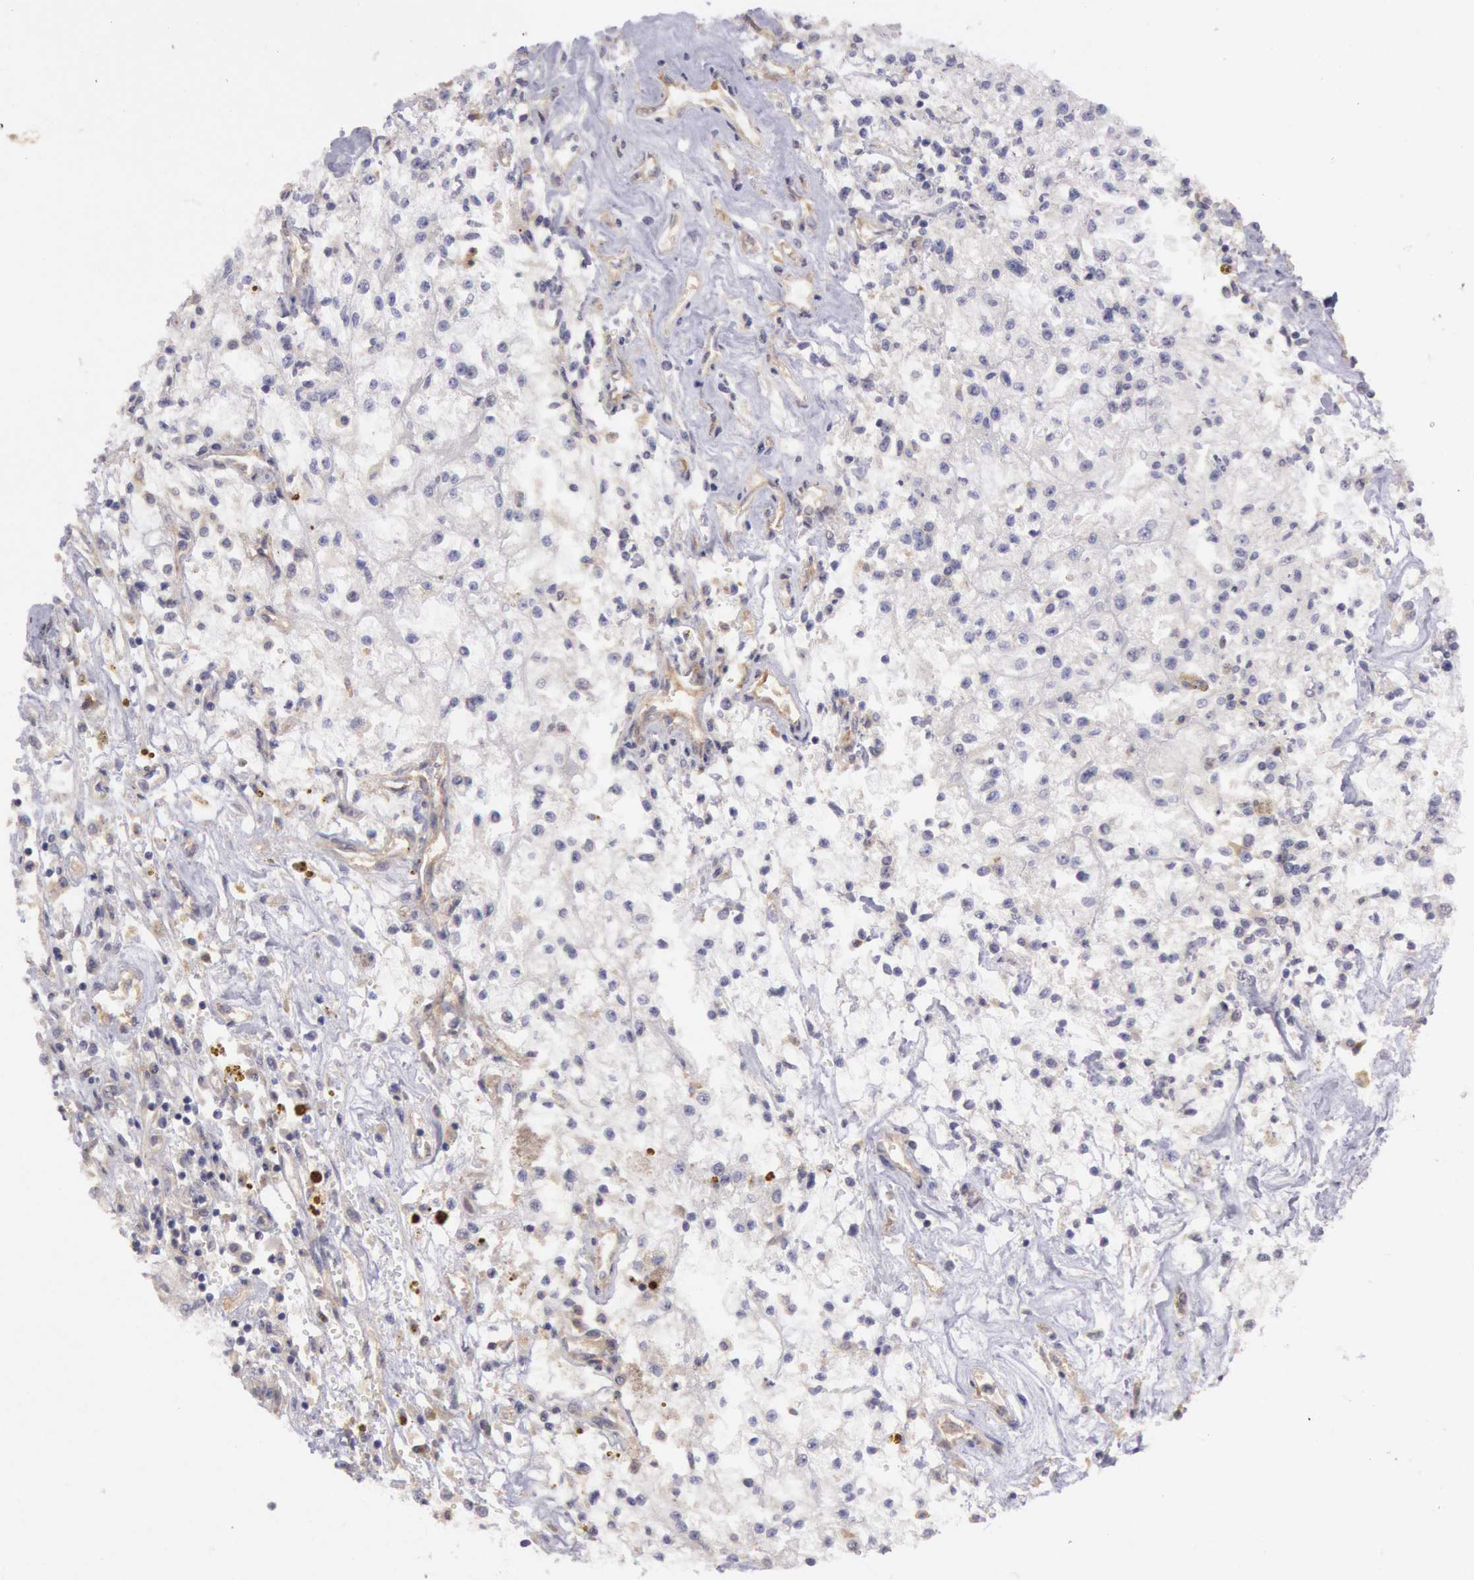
{"staining": {"intensity": "negative", "quantity": "none", "location": "none"}, "tissue": "renal cancer", "cell_type": "Tumor cells", "image_type": "cancer", "snomed": [{"axis": "morphology", "description": "Adenocarcinoma, NOS"}, {"axis": "topography", "description": "Kidney"}], "caption": "Renal cancer was stained to show a protein in brown. There is no significant staining in tumor cells.", "gene": "AMOTL1", "patient": {"sex": "male", "age": 78}}